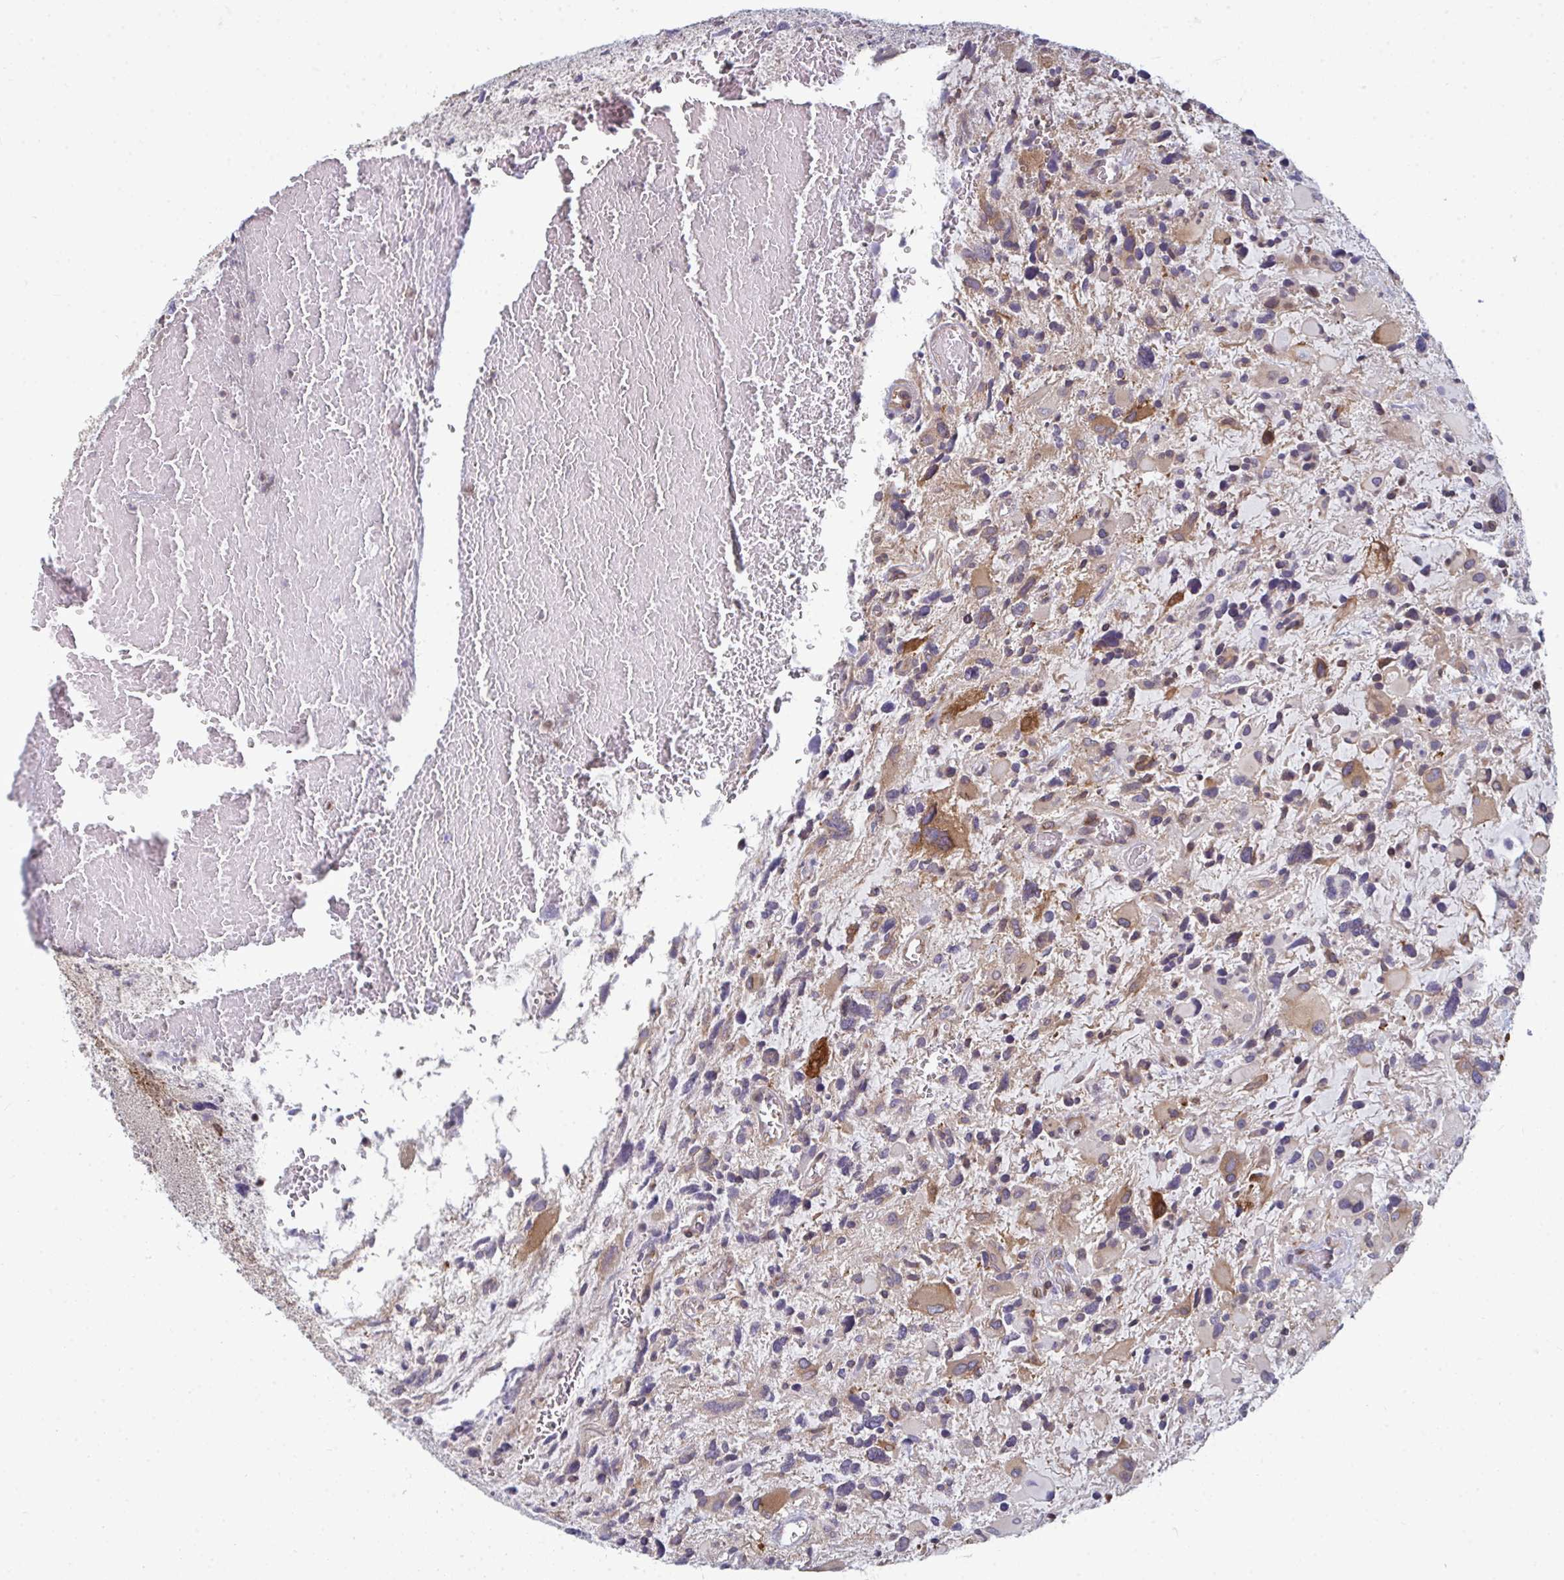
{"staining": {"intensity": "moderate", "quantity": "<25%", "location": "cytoplasmic/membranous"}, "tissue": "glioma", "cell_type": "Tumor cells", "image_type": "cancer", "snomed": [{"axis": "morphology", "description": "Glioma, malignant, High grade"}, {"axis": "topography", "description": "Brain"}], "caption": "Malignant glioma (high-grade) was stained to show a protein in brown. There is low levels of moderate cytoplasmic/membranous positivity in about <25% of tumor cells.", "gene": "LYSMD4", "patient": {"sex": "female", "age": 11}}